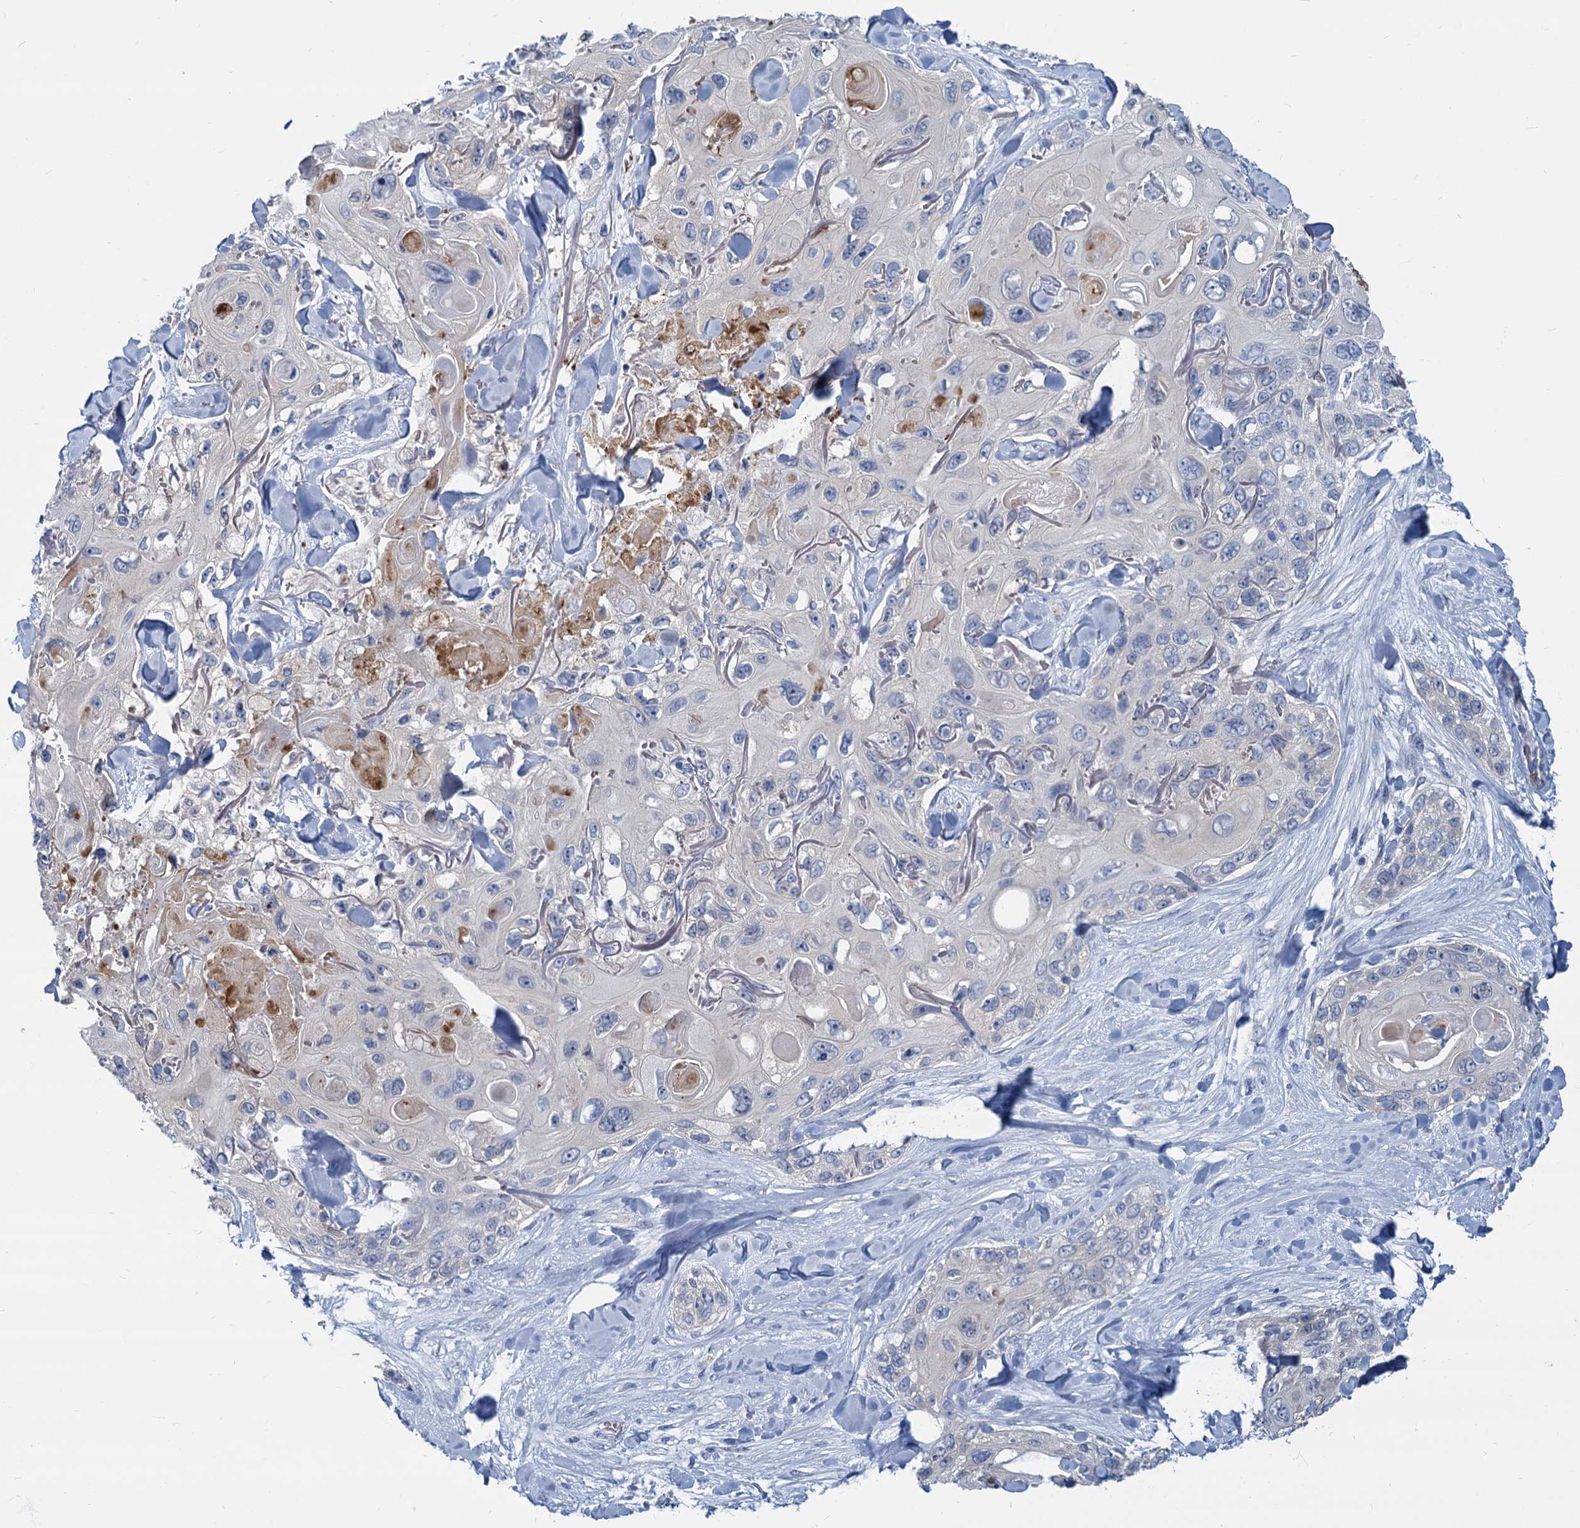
{"staining": {"intensity": "negative", "quantity": "none", "location": "none"}, "tissue": "skin cancer", "cell_type": "Tumor cells", "image_type": "cancer", "snomed": [{"axis": "morphology", "description": "Normal tissue, NOS"}, {"axis": "morphology", "description": "Squamous cell carcinoma, NOS"}, {"axis": "topography", "description": "Skin"}], "caption": "Tumor cells show no significant expression in skin cancer (squamous cell carcinoma). (DAB immunohistochemistry, high magnification).", "gene": "GSTM3", "patient": {"sex": "male", "age": 72}}